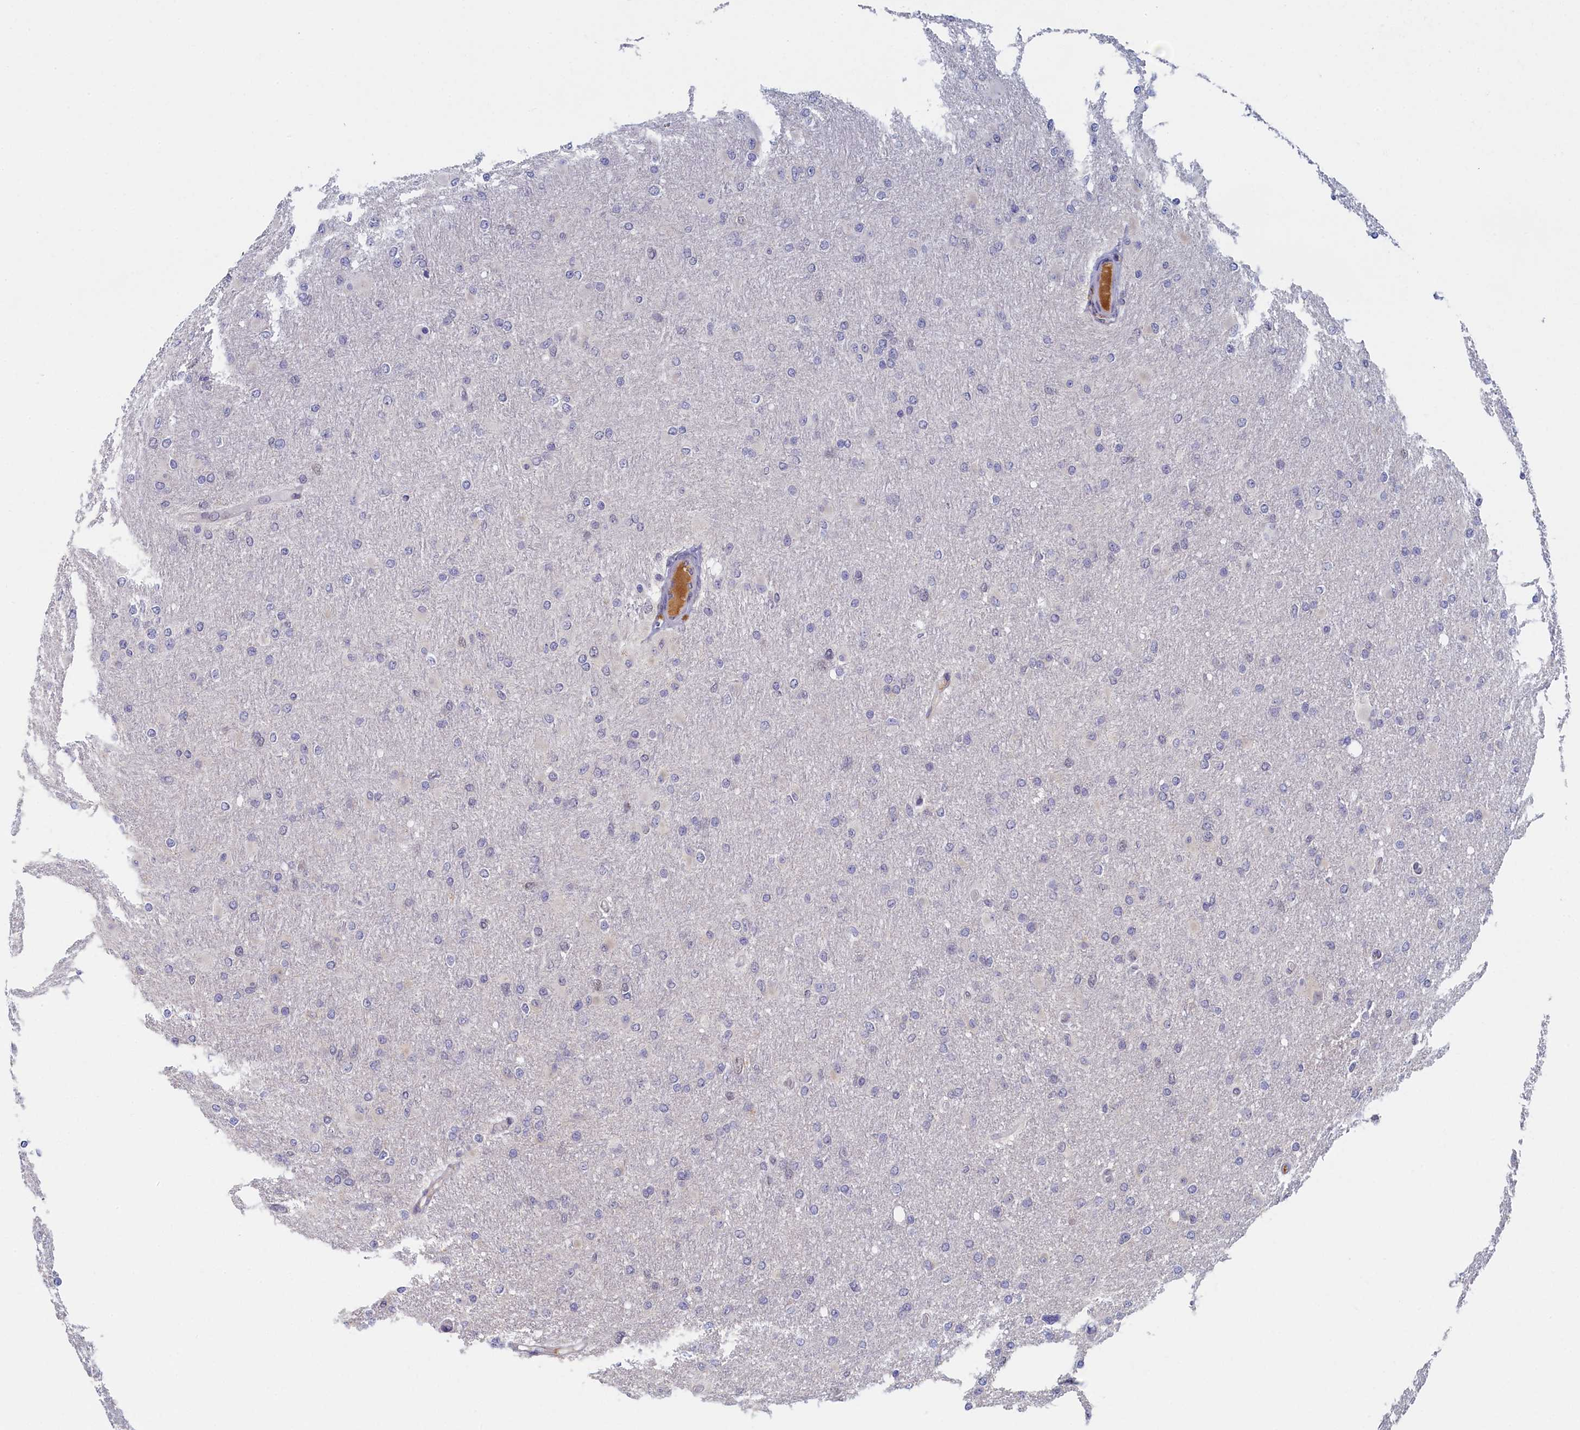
{"staining": {"intensity": "negative", "quantity": "none", "location": "none"}, "tissue": "glioma", "cell_type": "Tumor cells", "image_type": "cancer", "snomed": [{"axis": "morphology", "description": "Glioma, malignant, High grade"}, {"axis": "topography", "description": "Cerebral cortex"}], "caption": "This is a image of immunohistochemistry staining of malignant high-grade glioma, which shows no staining in tumor cells. (DAB (3,3'-diaminobenzidine) immunohistochemistry (IHC) with hematoxylin counter stain).", "gene": "DNAJC17", "patient": {"sex": "female", "age": 36}}